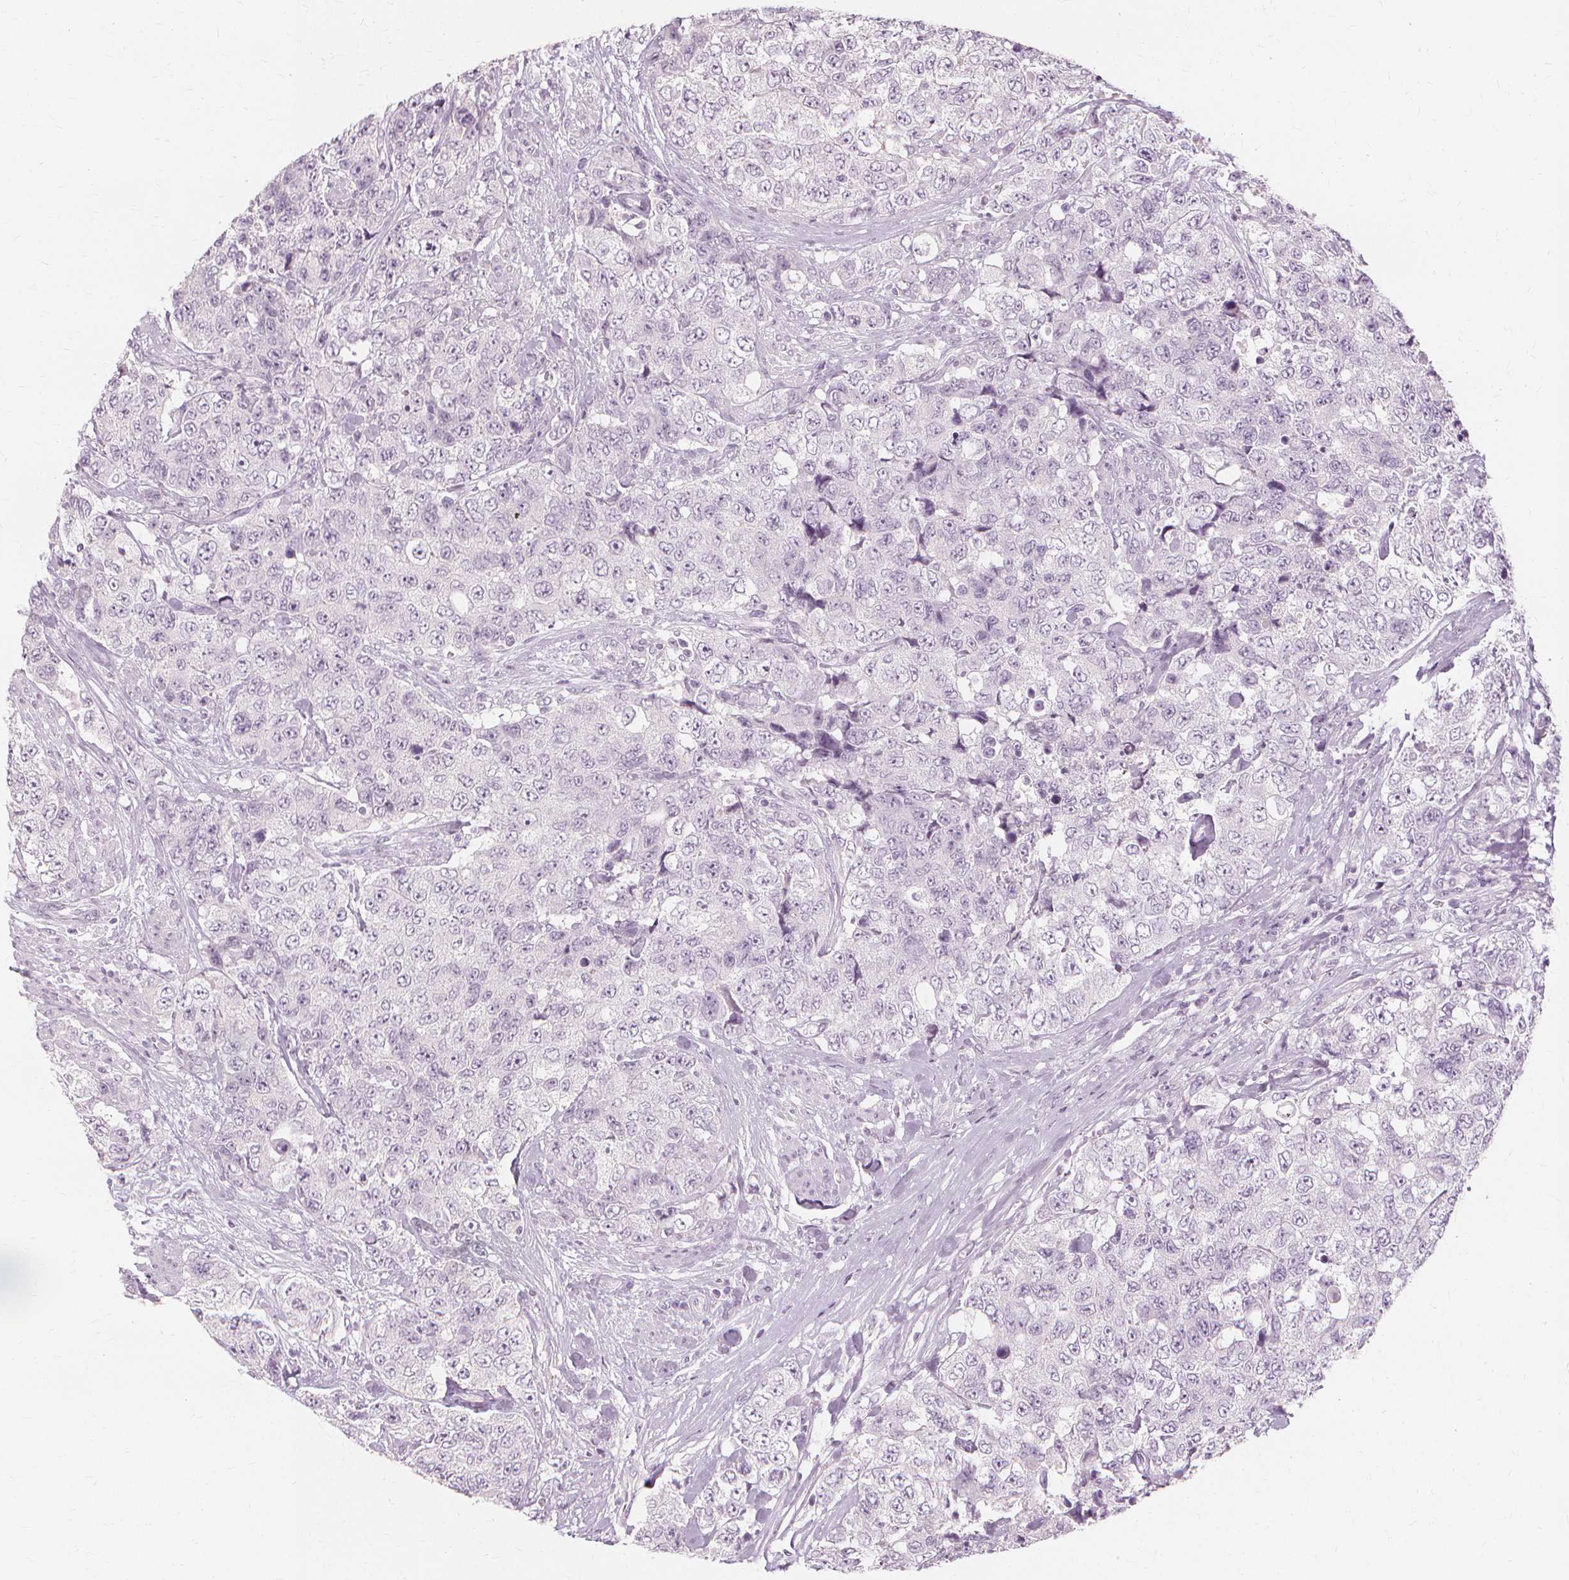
{"staining": {"intensity": "negative", "quantity": "none", "location": "none"}, "tissue": "urothelial cancer", "cell_type": "Tumor cells", "image_type": "cancer", "snomed": [{"axis": "morphology", "description": "Urothelial carcinoma, High grade"}, {"axis": "topography", "description": "Urinary bladder"}], "caption": "Immunohistochemical staining of human urothelial cancer reveals no significant expression in tumor cells.", "gene": "MUC12", "patient": {"sex": "female", "age": 78}}